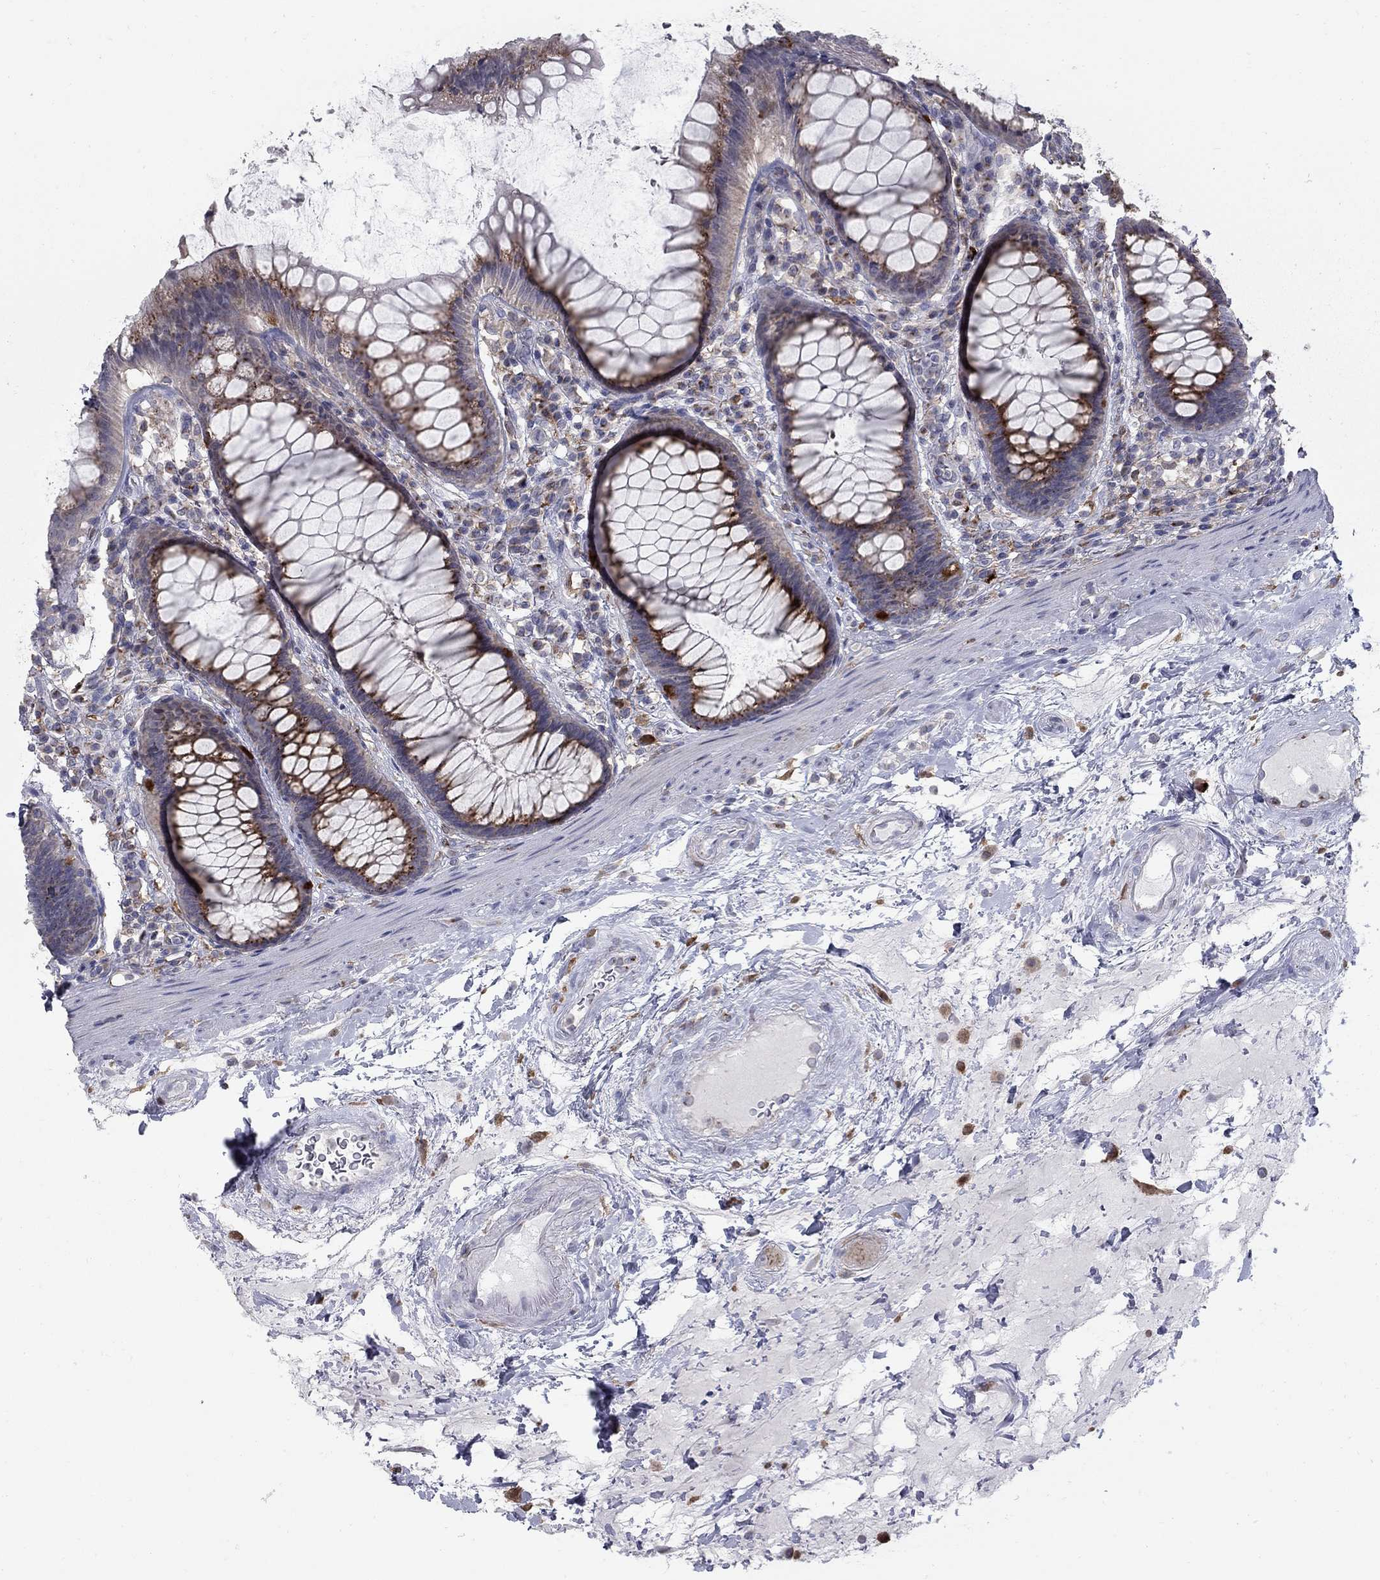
{"staining": {"intensity": "moderate", "quantity": "25%-75%", "location": "cytoplasmic/membranous"}, "tissue": "rectum", "cell_type": "Glandular cells", "image_type": "normal", "snomed": [{"axis": "morphology", "description": "Normal tissue, NOS"}, {"axis": "topography", "description": "Rectum"}], "caption": "Moderate cytoplasmic/membranous staining is present in about 25%-75% of glandular cells in unremarkable rectum.", "gene": "KIAA0319L", "patient": {"sex": "male", "age": 72}}